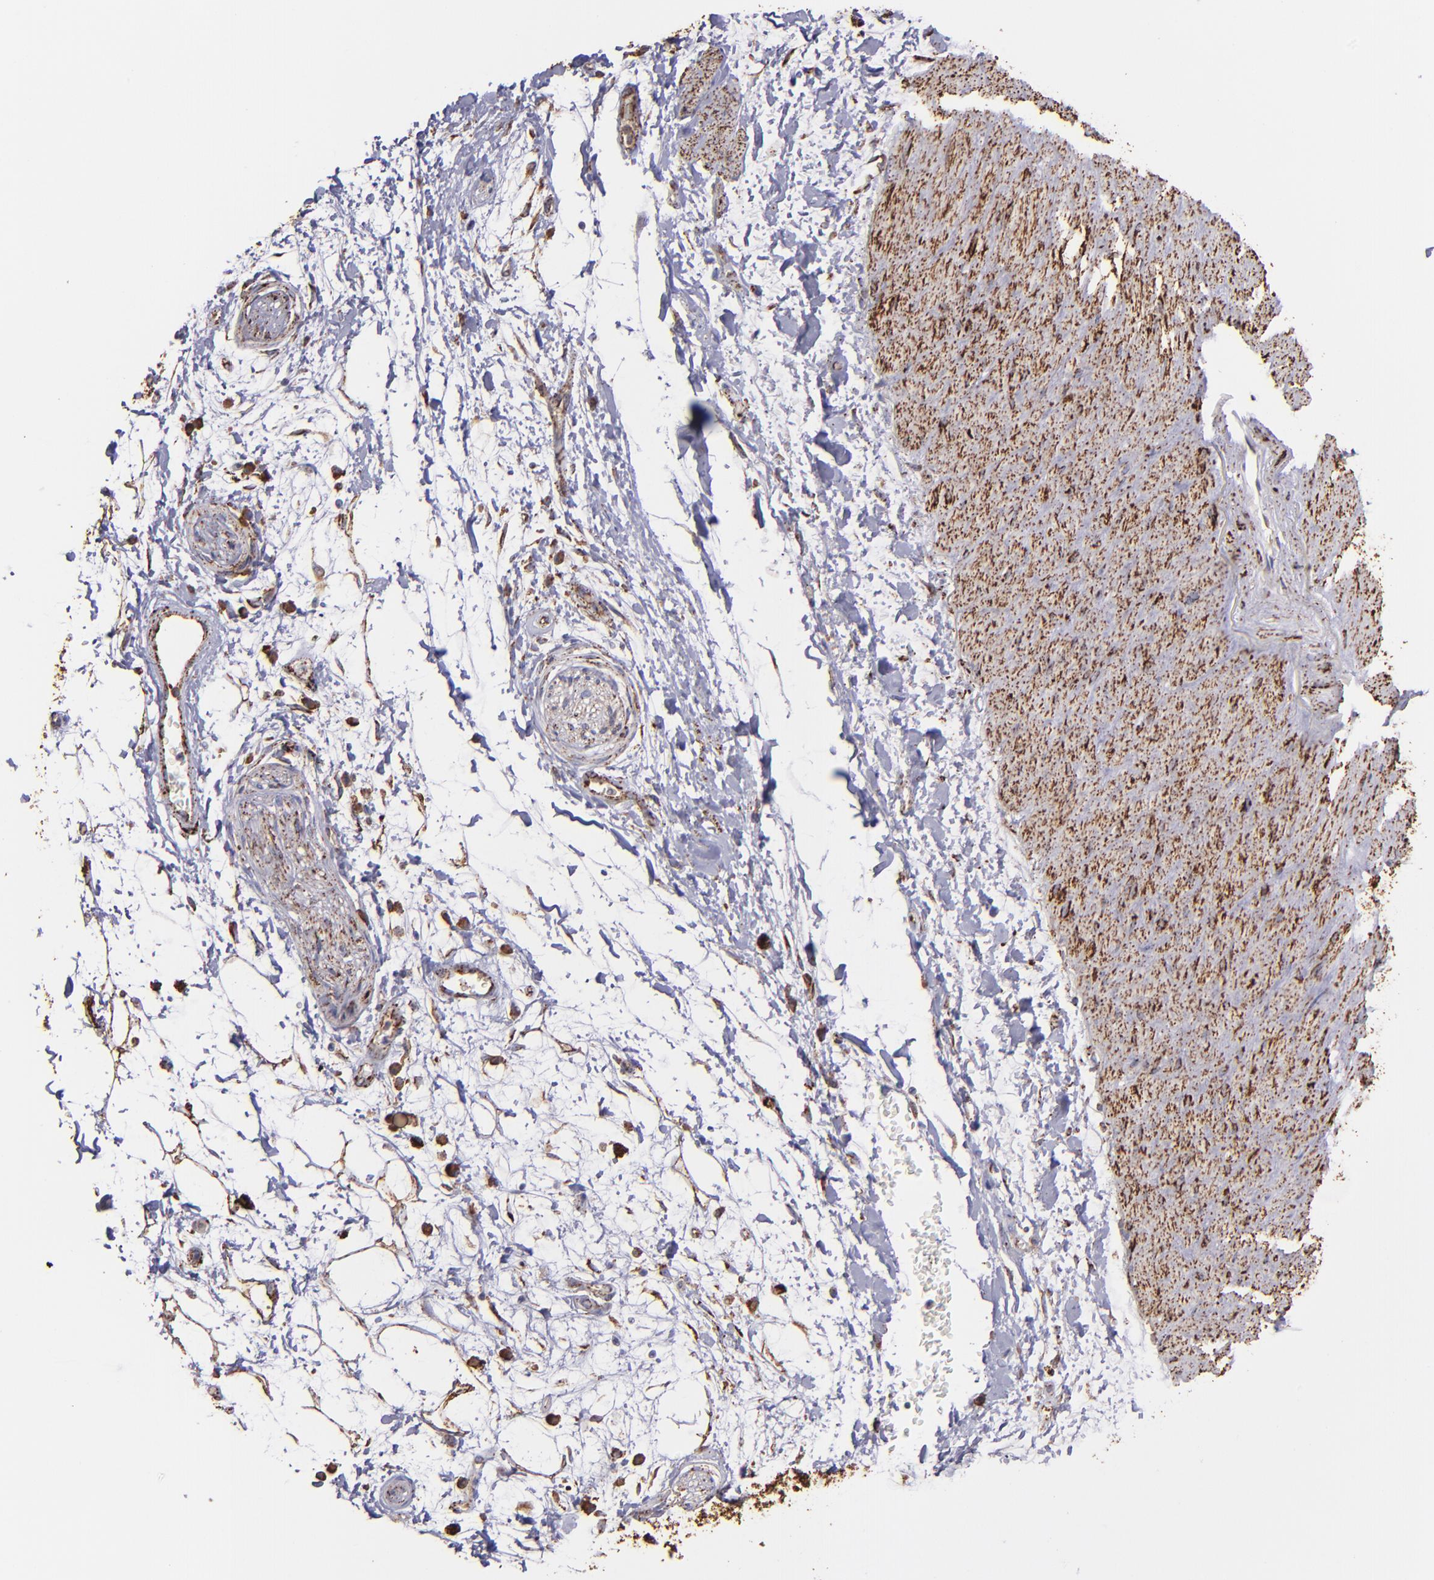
{"staining": {"intensity": "strong", "quantity": ">75%", "location": "cytoplasmic/membranous"}, "tissue": "adipose tissue", "cell_type": "Adipocytes", "image_type": "normal", "snomed": [{"axis": "morphology", "description": "Normal tissue, NOS"}, {"axis": "topography", "description": "Soft tissue"}], "caption": "Immunohistochemistry staining of unremarkable adipose tissue, which shows high levels of strong cytoplasmic/membranous positivity in about >75% of adipocytes indicating strong cytoplasmic/membranous protein positivity. The staining was performed using DAB (brown) for protein detection and nuclei were counterstained in hematoxylin (blue).", "gene": "MAOB", "patient": {"sex": "male", "age": 72}}